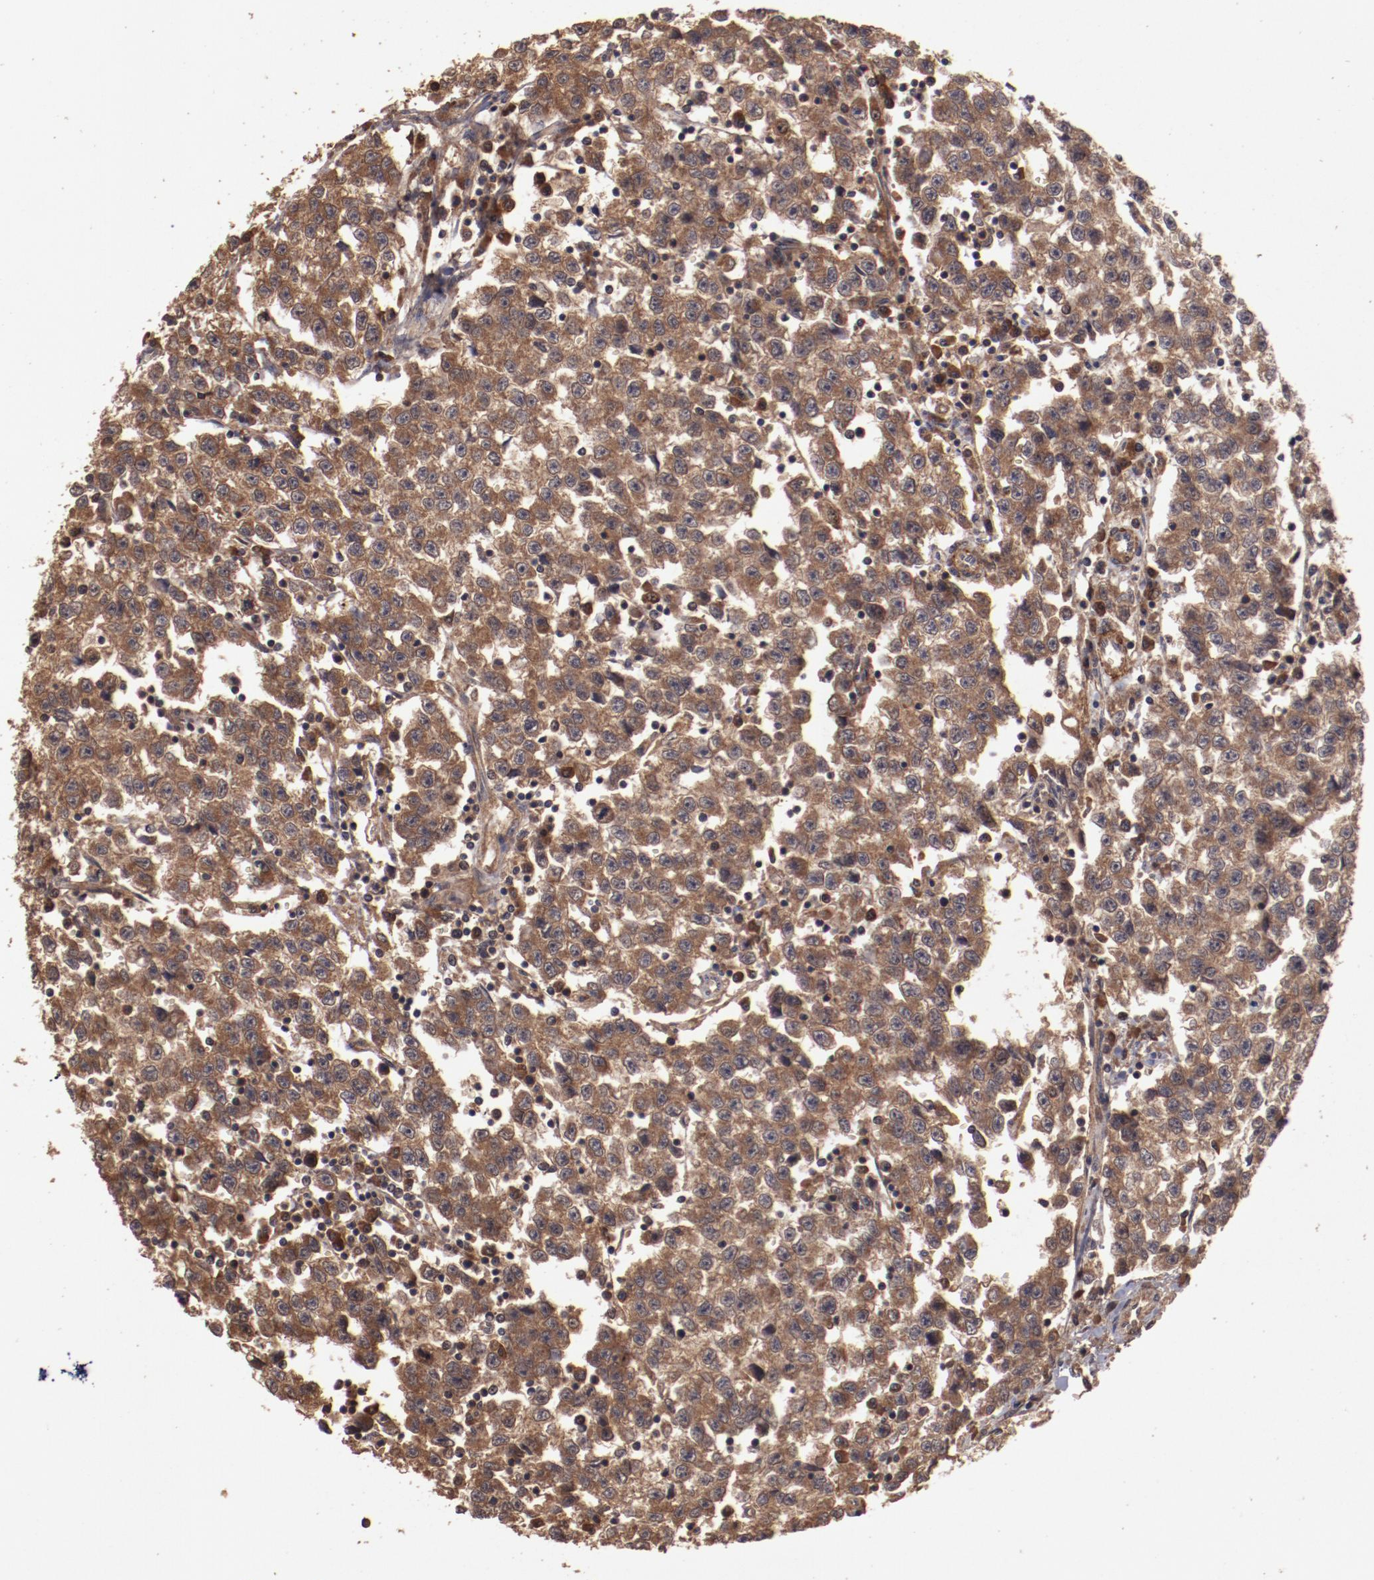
{"staining": {"intensity": "strong", "quantity": ">75%", "location": "cytoplasmic/membranous"}, "tissue": "testis cancer", "cell_type": "Tumor cells", "image_type": "cancer", "snomed": [{"axis": "morphology", "description": "Seminoma, NOS"}, {"axis": "topography", "description": "Testis"}], "caption": "Testis cancer stained with a brown dye demonstrates strong cytoplasmic/membranous positive staining in about >75% of tumor cells.", "gene": "TXNDC16", "patient": {"sex": "male", "age": 35}}